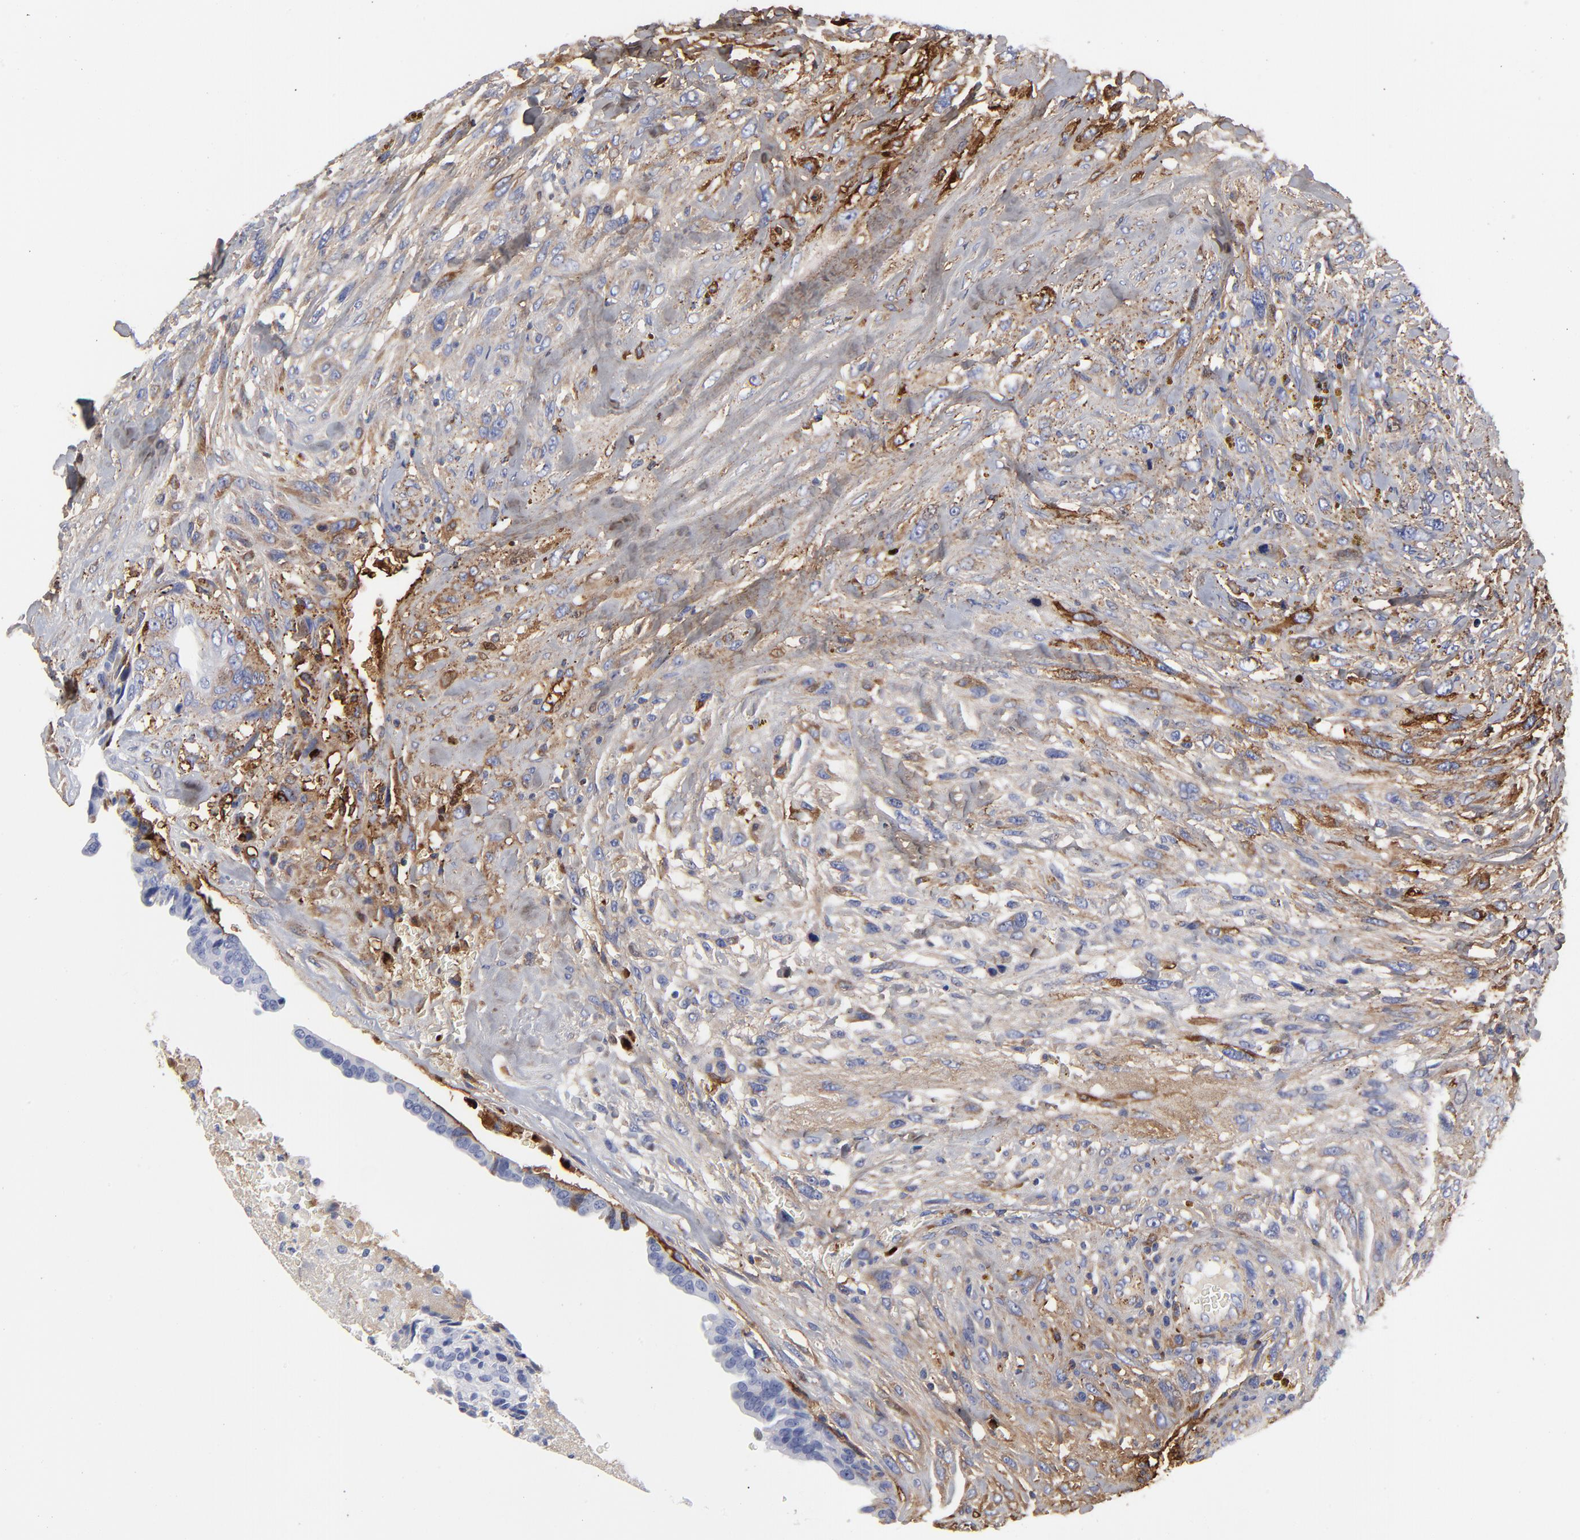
{"staining": {"intensity": "moderate", "quantity": ">75%", "location": "cytoplasmic/membranous"}, "tissue": "breast cancer", "cell_type": "Tumor cells", "image_type": "cancer", "snomed": [{"axis": "morphology", "description": "Neoplasm, malignant, NOS"}, {"axis": "topography", "description": "Breast"}], "caption": "This is a histology image of immunohistochemistry staining of malignant neoplasm (breast), which shows moderate positivity in the cytoplasmic/membranous of tumor cells.", "gene": "DCN", "patient": {"sex": "female", "age": 50}}